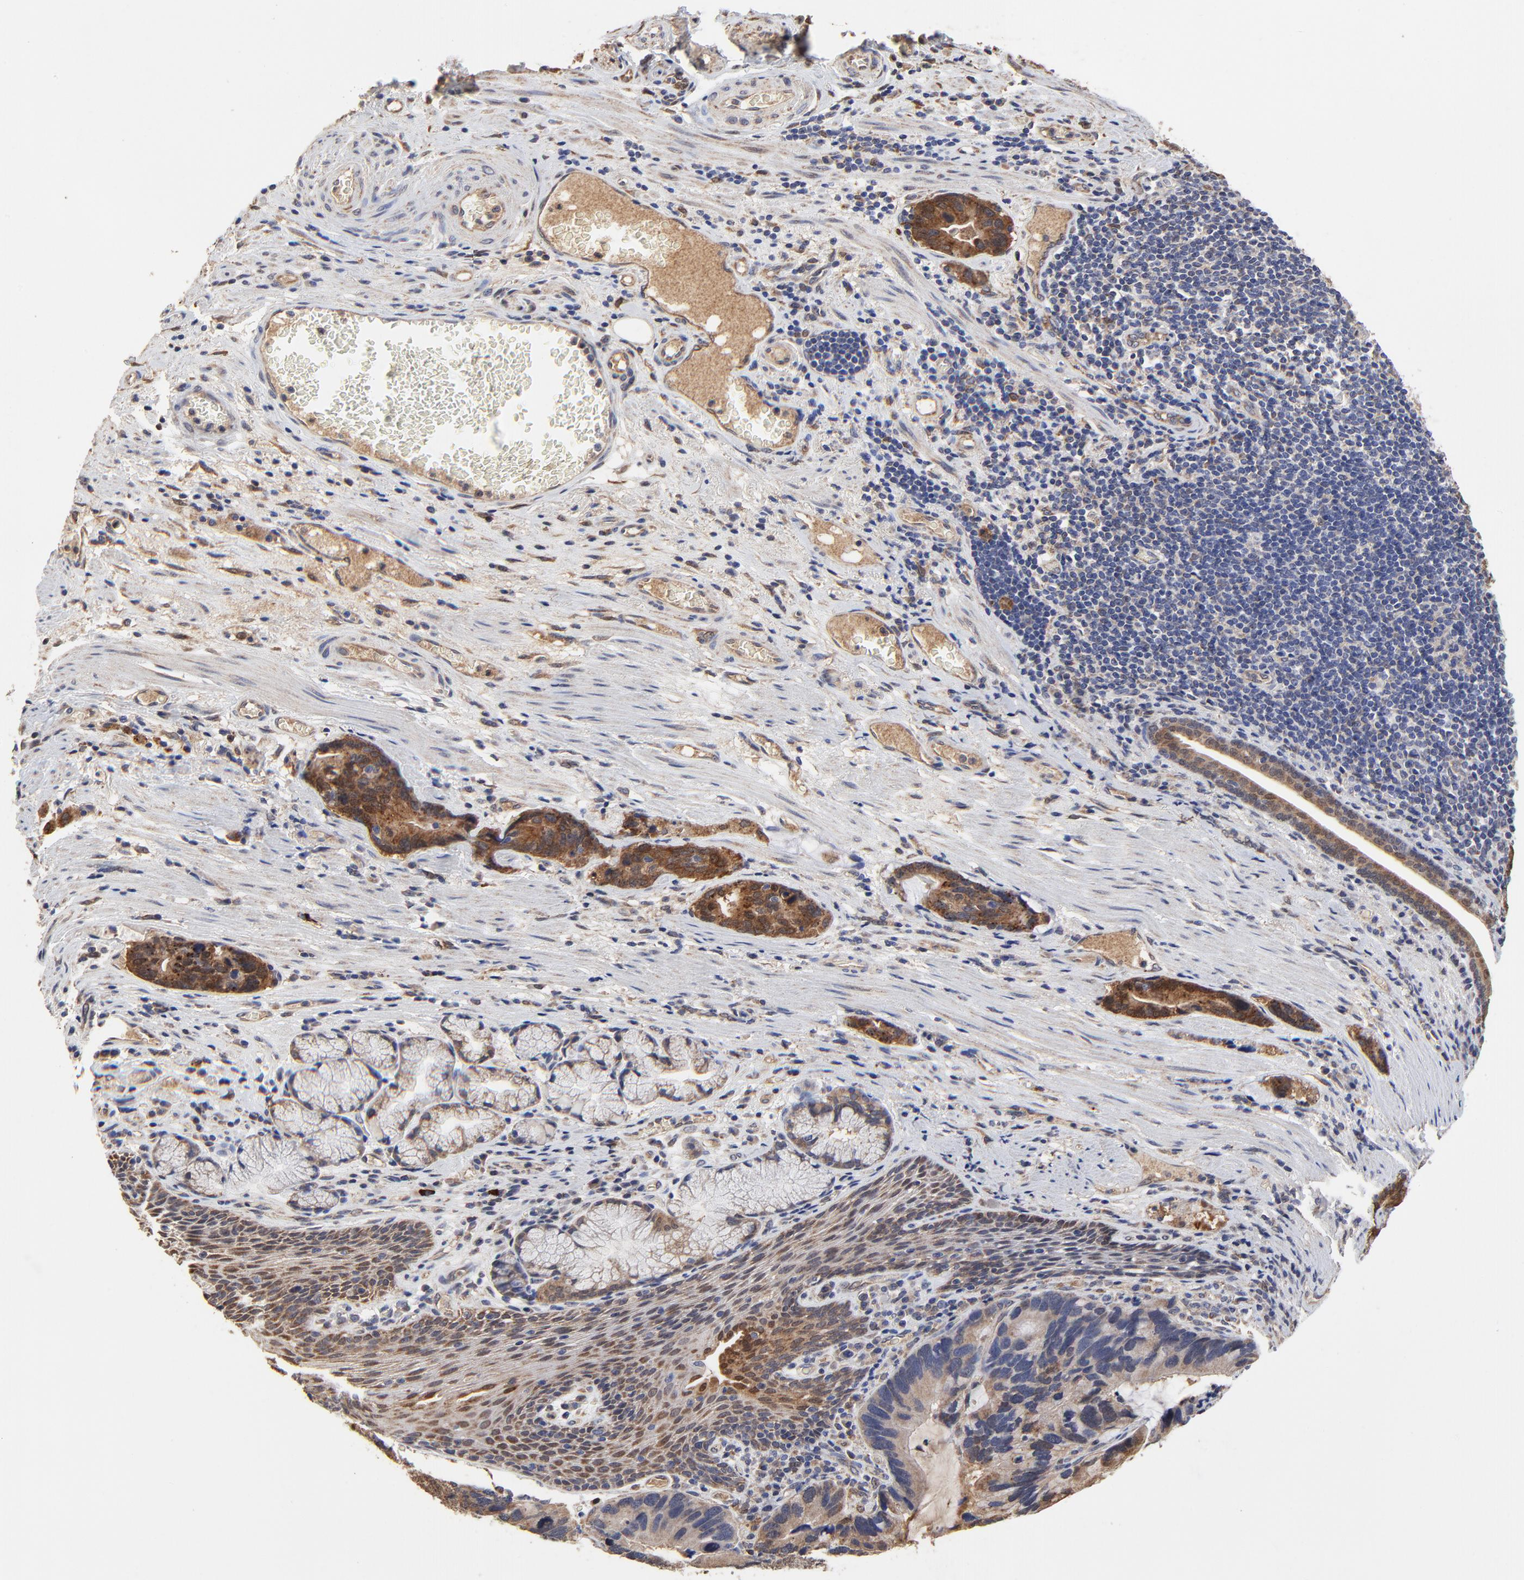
{"staining": {"intensity": "strong", "quantity": ">75%", "location": "cytoplasmic/membranous"}, "tissue": "stomach cancer", "cell_type": "Tumor cells", "image_type": "cancer", "snomed": [{"axis": "morphology", "description": "Adenocarcinoma, NOS"}, {"axis": "topography", "description": "Esophagus"}, {"axis": "topography", "description": "Stomach"}], "caption": "A high amount of strong cytoplasmic/membranous staining is identified in approximately >75% of tumor cells in adenocarcinoma (stomach) tissue. (brown staining indicates protein expression, while blue staining denotes nuclei).", "gene": "LGALS3", "patient": {"sex": "male", "age": 74}}